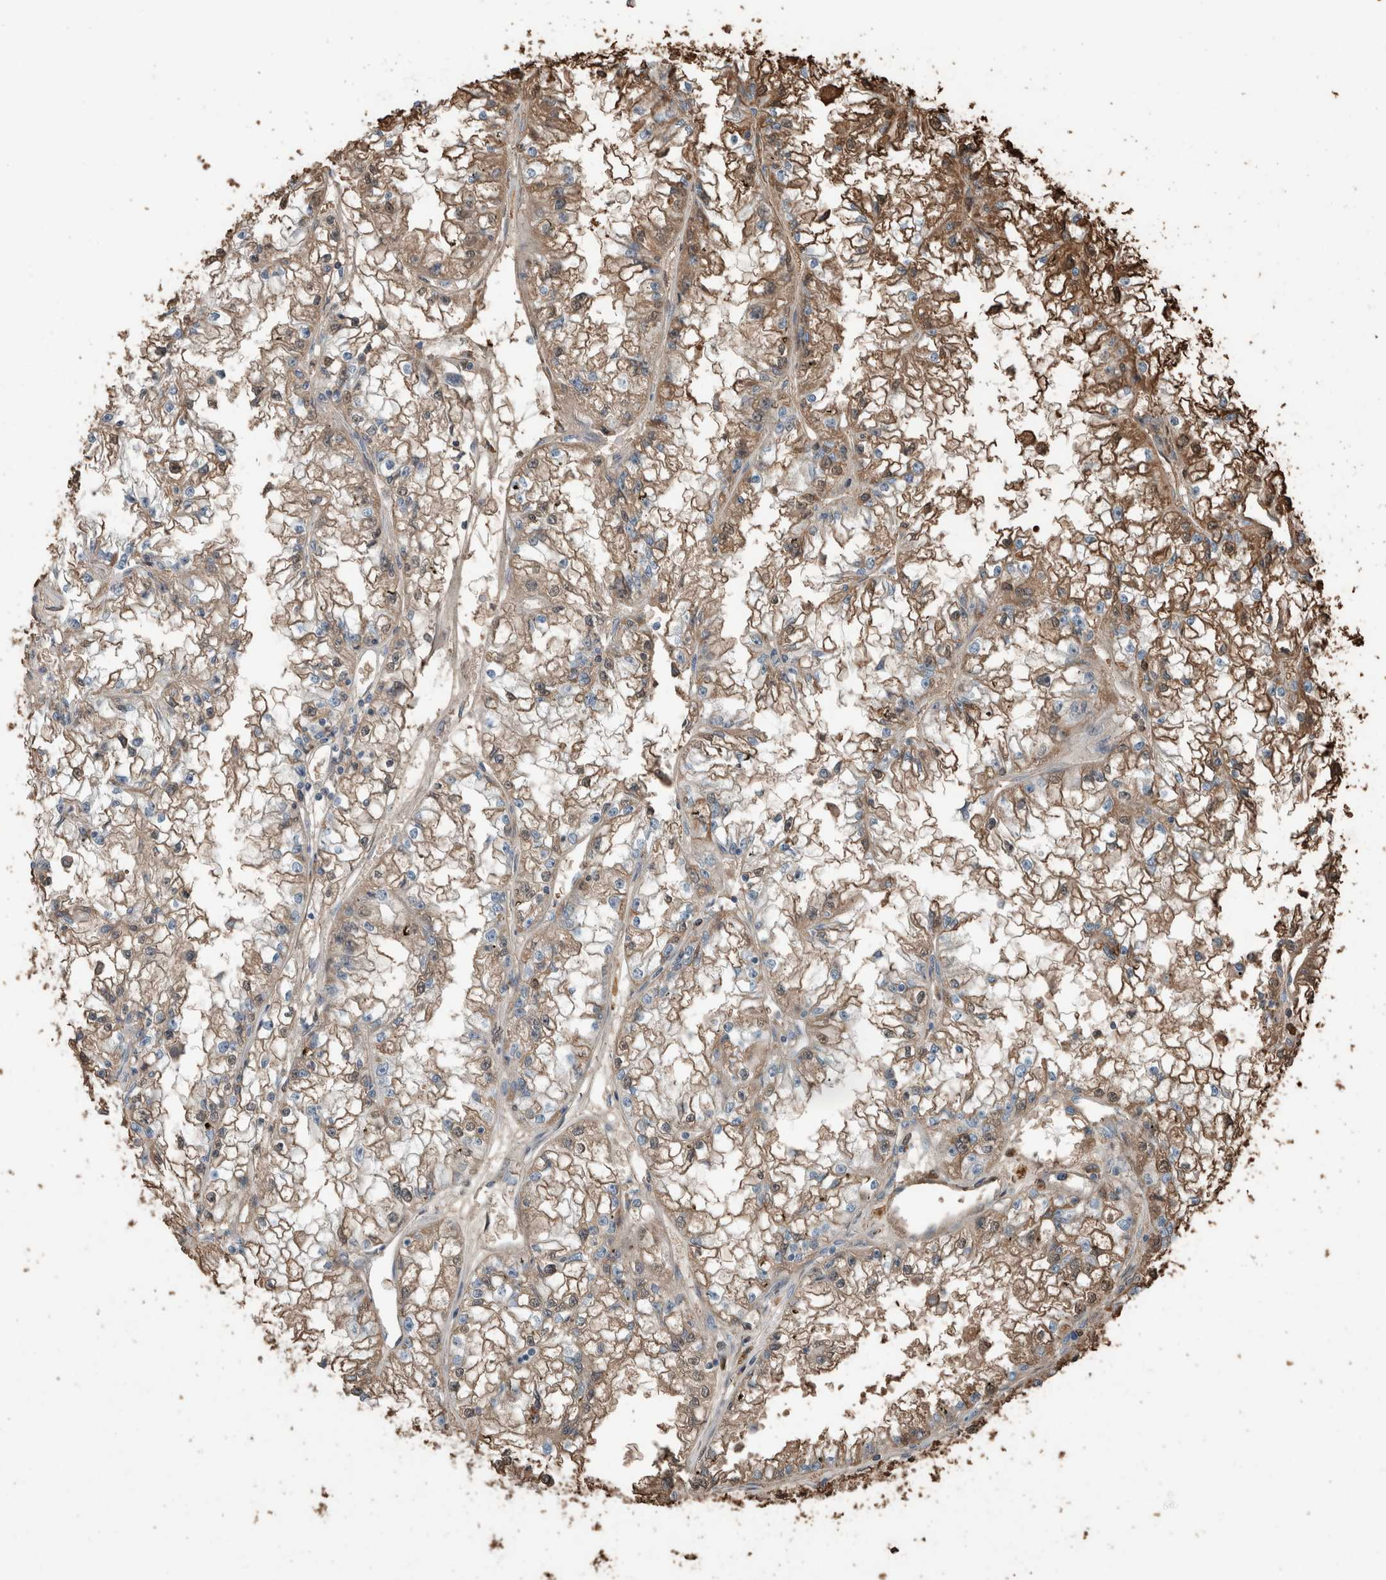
{"staining": {"intensity": "moderate", "quantity": "25%-75%", "location": "cytoplasmic/membranous"}, "tissue": "renal cancer", "cell_type": "Tumor cells", "image_type": "cancer", "snomed": [{"axis": "morphology", "description": "Adenocarcinoma, NOS"}, {"axis": "topography", "description": "Kidney"}], "caption": "A histopathology image of renal cancer (adenocarcinoma) stained for a protein demonstrates moderate cytoplasmic/membranous brown staining in tumor cells. The protein is stained brown, and the nuclei are stained in blue (DAB IHC with brightfield microscopy, high magnification).", "gene": "USP34", "patient": {"sex": "male", "age": 56}}